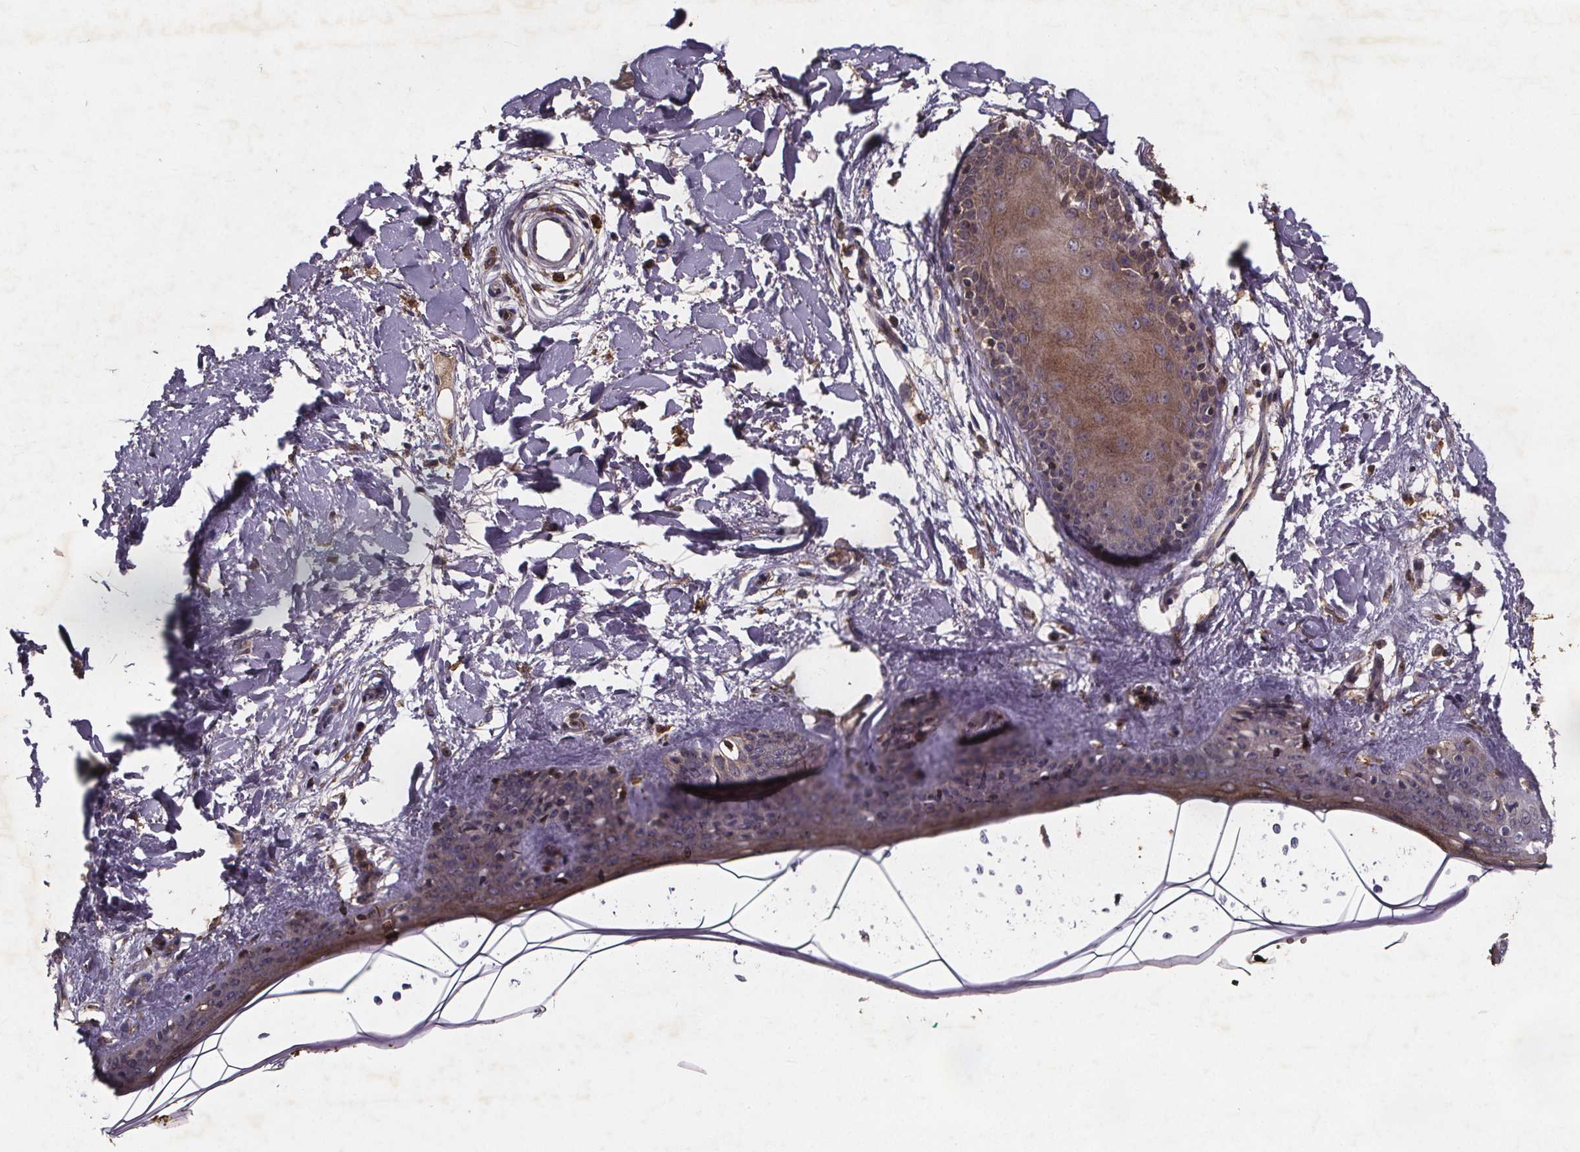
{"staining": {"intensity": "negative", "quantity": "none", "location": "none"}, "tissue": "skin", "cell_type": "Fibroblasts", "image_type": "normal", "snomed": [{"axis": "morphology", "description": "Normal tissue, NOS"}, {"axis": "topography", "description": "Skin"}], "caption": "Skin stained for a protein using IHC reveals no positivity fibroblasts.", "gene": "FASTKD3", "patient": {"sex": "female", "age": 34}}